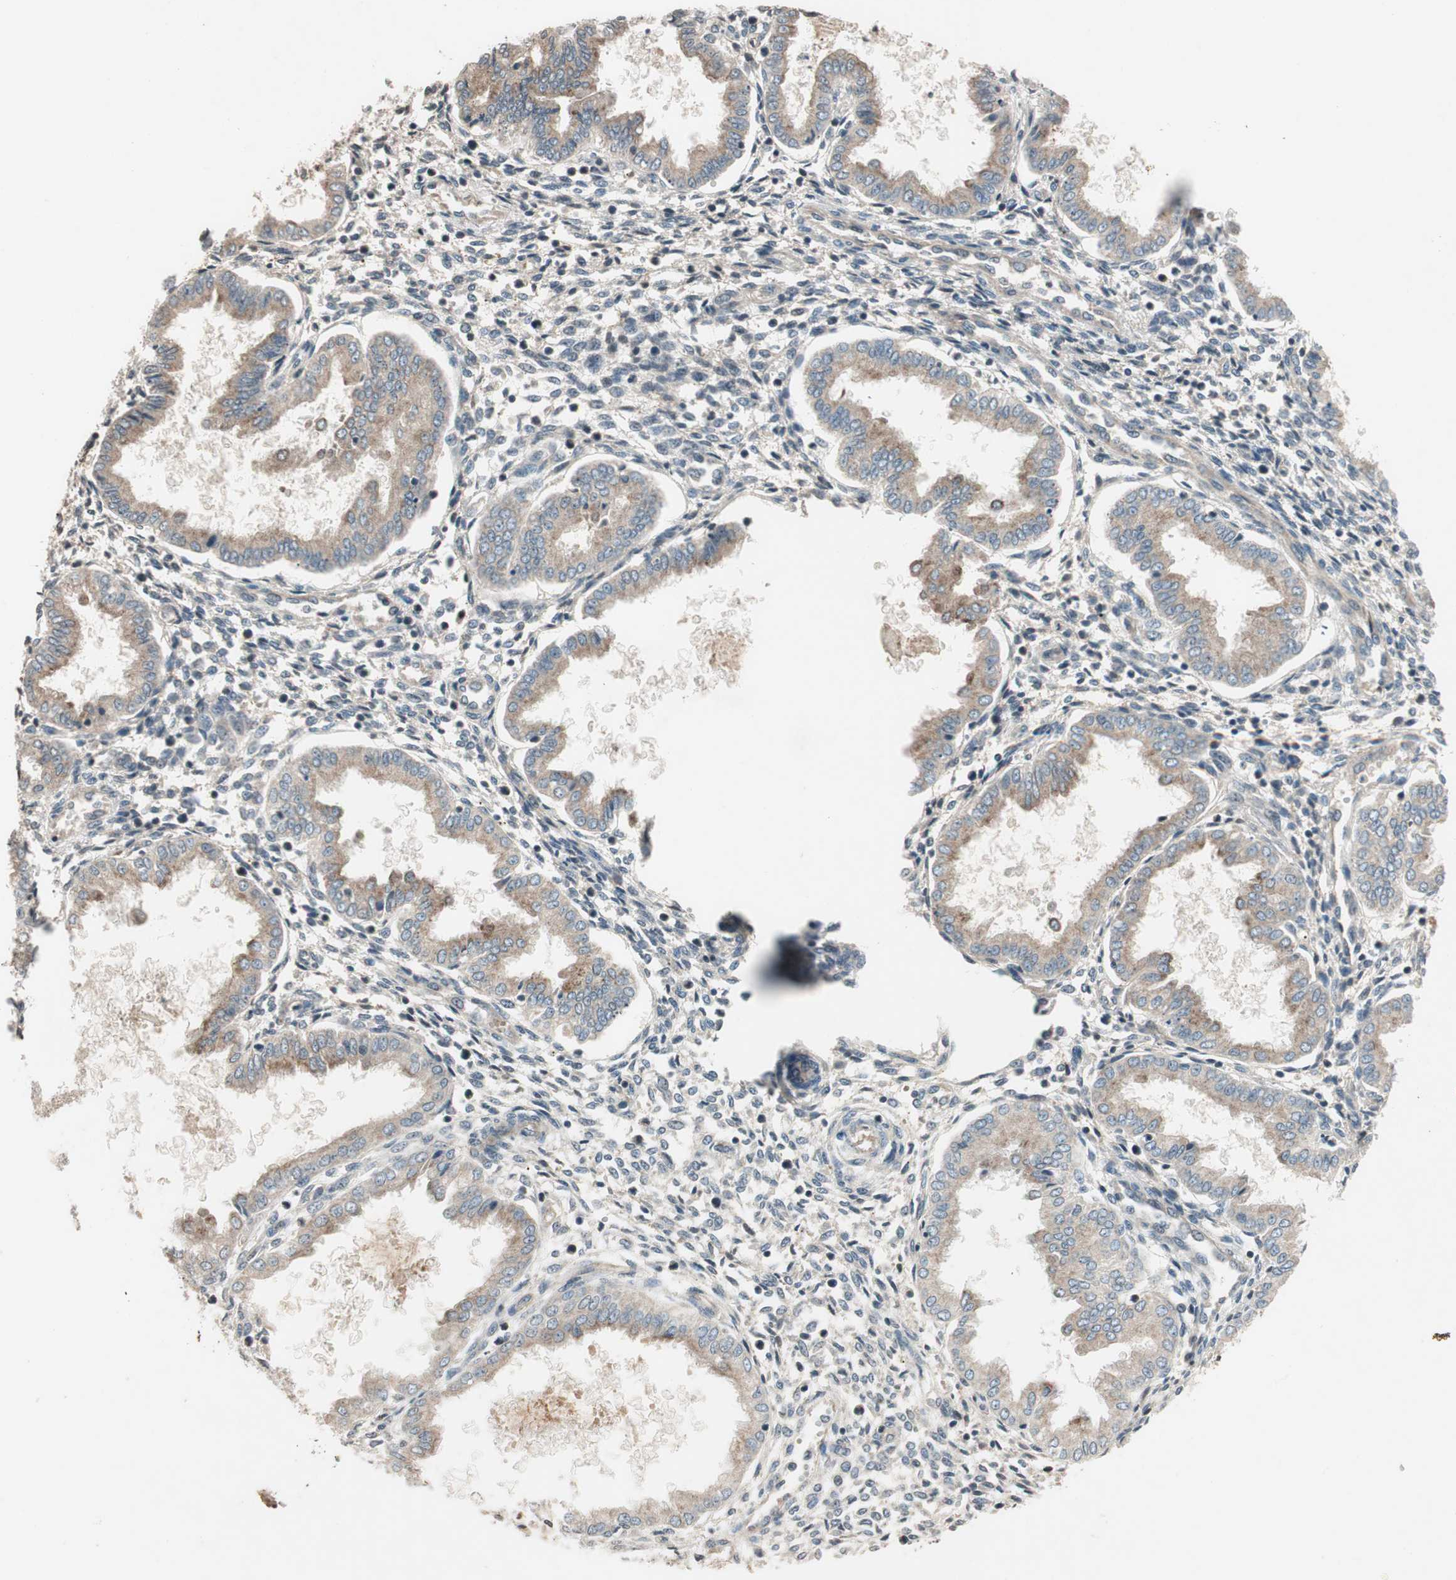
{"staining": {"intensity": "weak", "quantity": "25%-75%", "location": "cytoplasmic/membranous"}, "tissue": "endometrium", "cell_type": "Cells in endometrial stroma", "image_type": "normal", "snomed": [{"axis": "morphology", "description": "Normal tissue, NOS"}, {"axis": "topography", "description": "Endometrium"}], "caption": "The histopathology image demonstrates staining of unremarkable endometrium, revealing weak cytoplasmic/membranous protein staining (brown color) within cells in endometrial stroma.", "gene": "GCLM", "patient": {"sex": "female", "age": 33}}